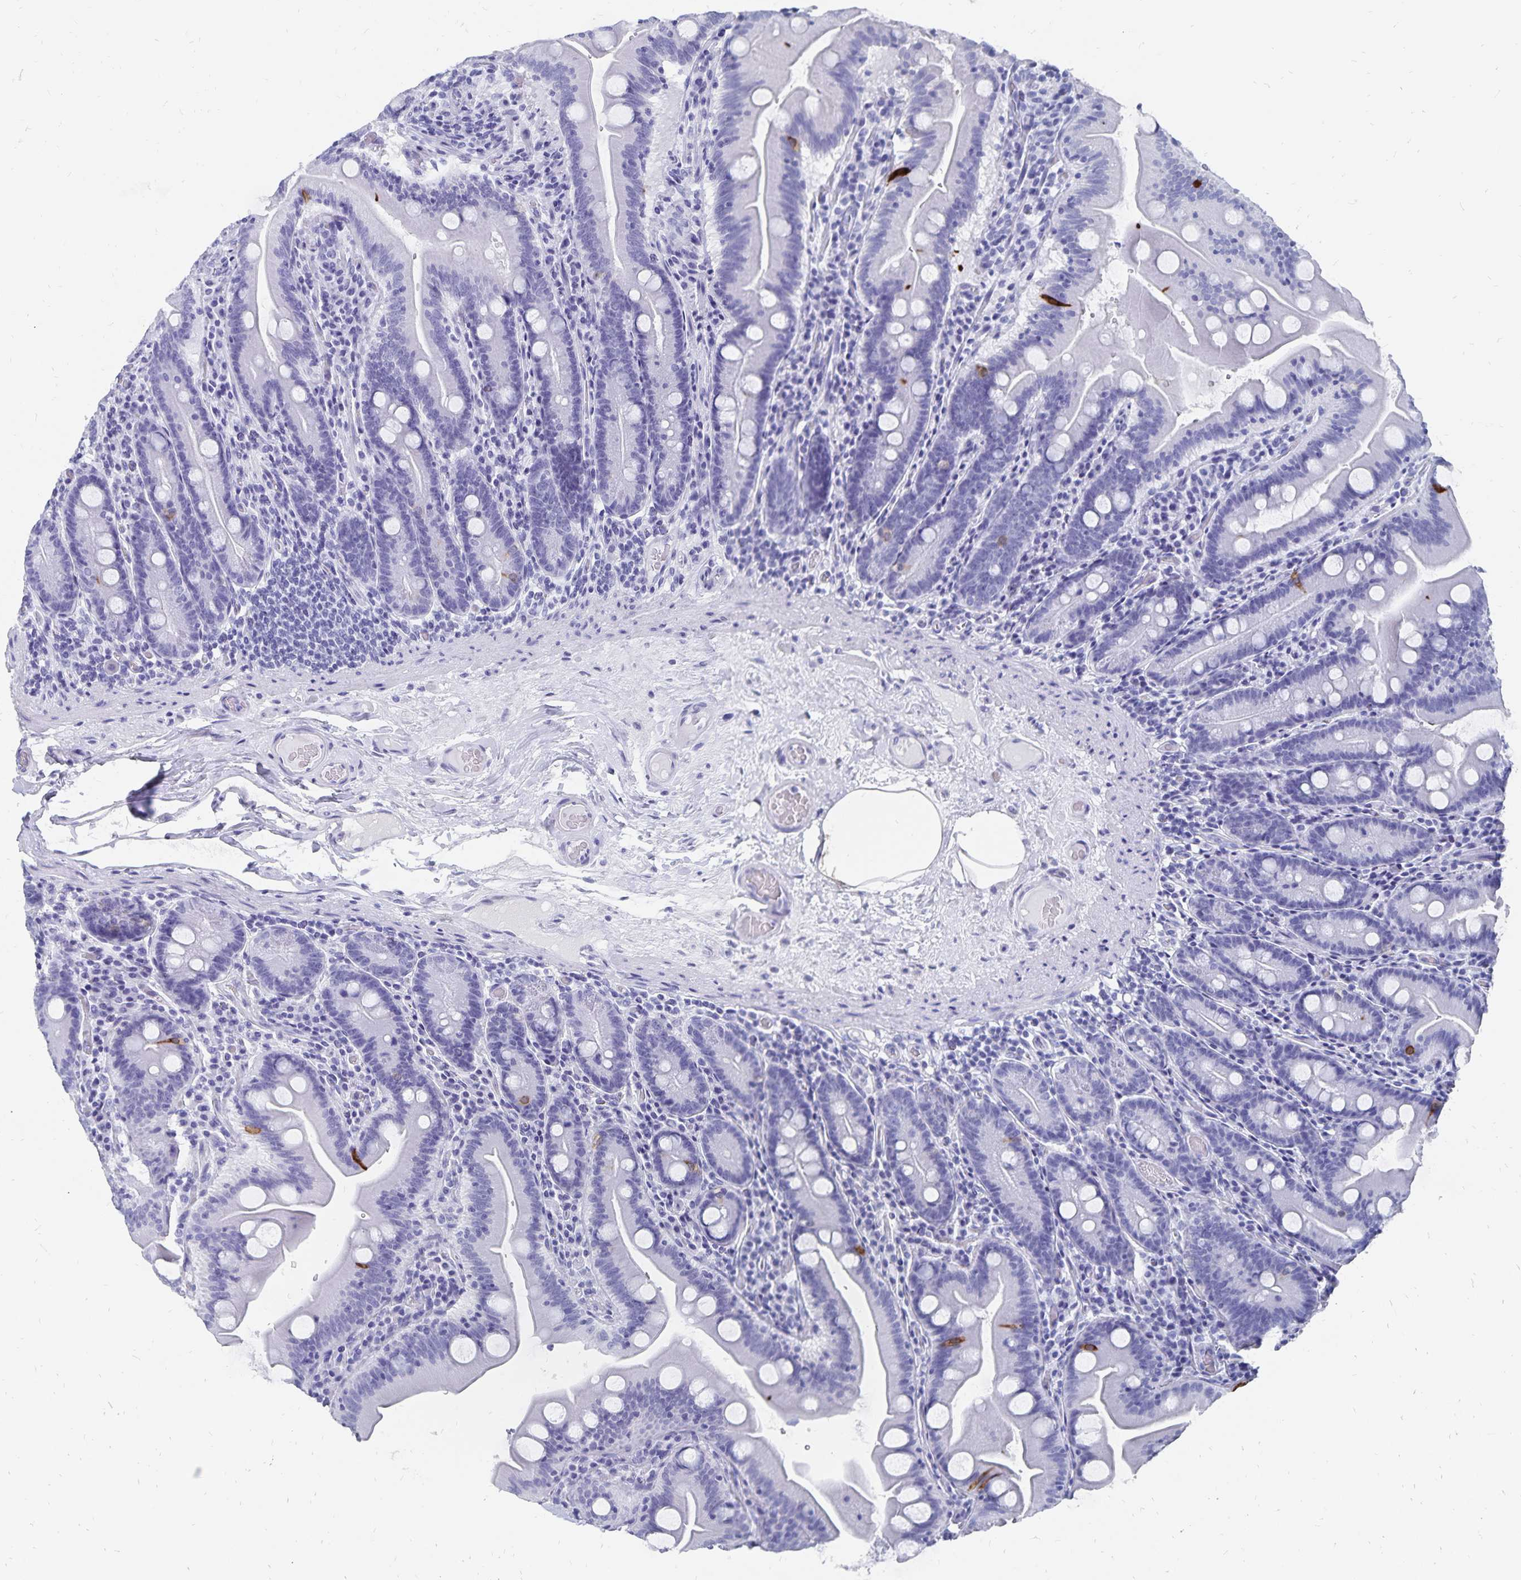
{"staining": {"intensity": "strong", "quantity": "<25%", "location": "cytoplasmic/membranous"}, "tissue": "small intestine", "cell_type": "Glandular cells", "image_type": "normal", "snomed": [{"axis": "morphology", "description": "Normal tissue, NOS"}, {"axis": "topography", "description": "Small intestine"}], "caption": "Immunohistochemical staining of benign human small intestine shows strong cytoplasmic/membranous protein staining in about <25% of glandular cells. (Brightfield microscopy of DAB IHC at high magnification).", "gene": "ADH1A", "patient": {"sex": "male", "age": 37}}